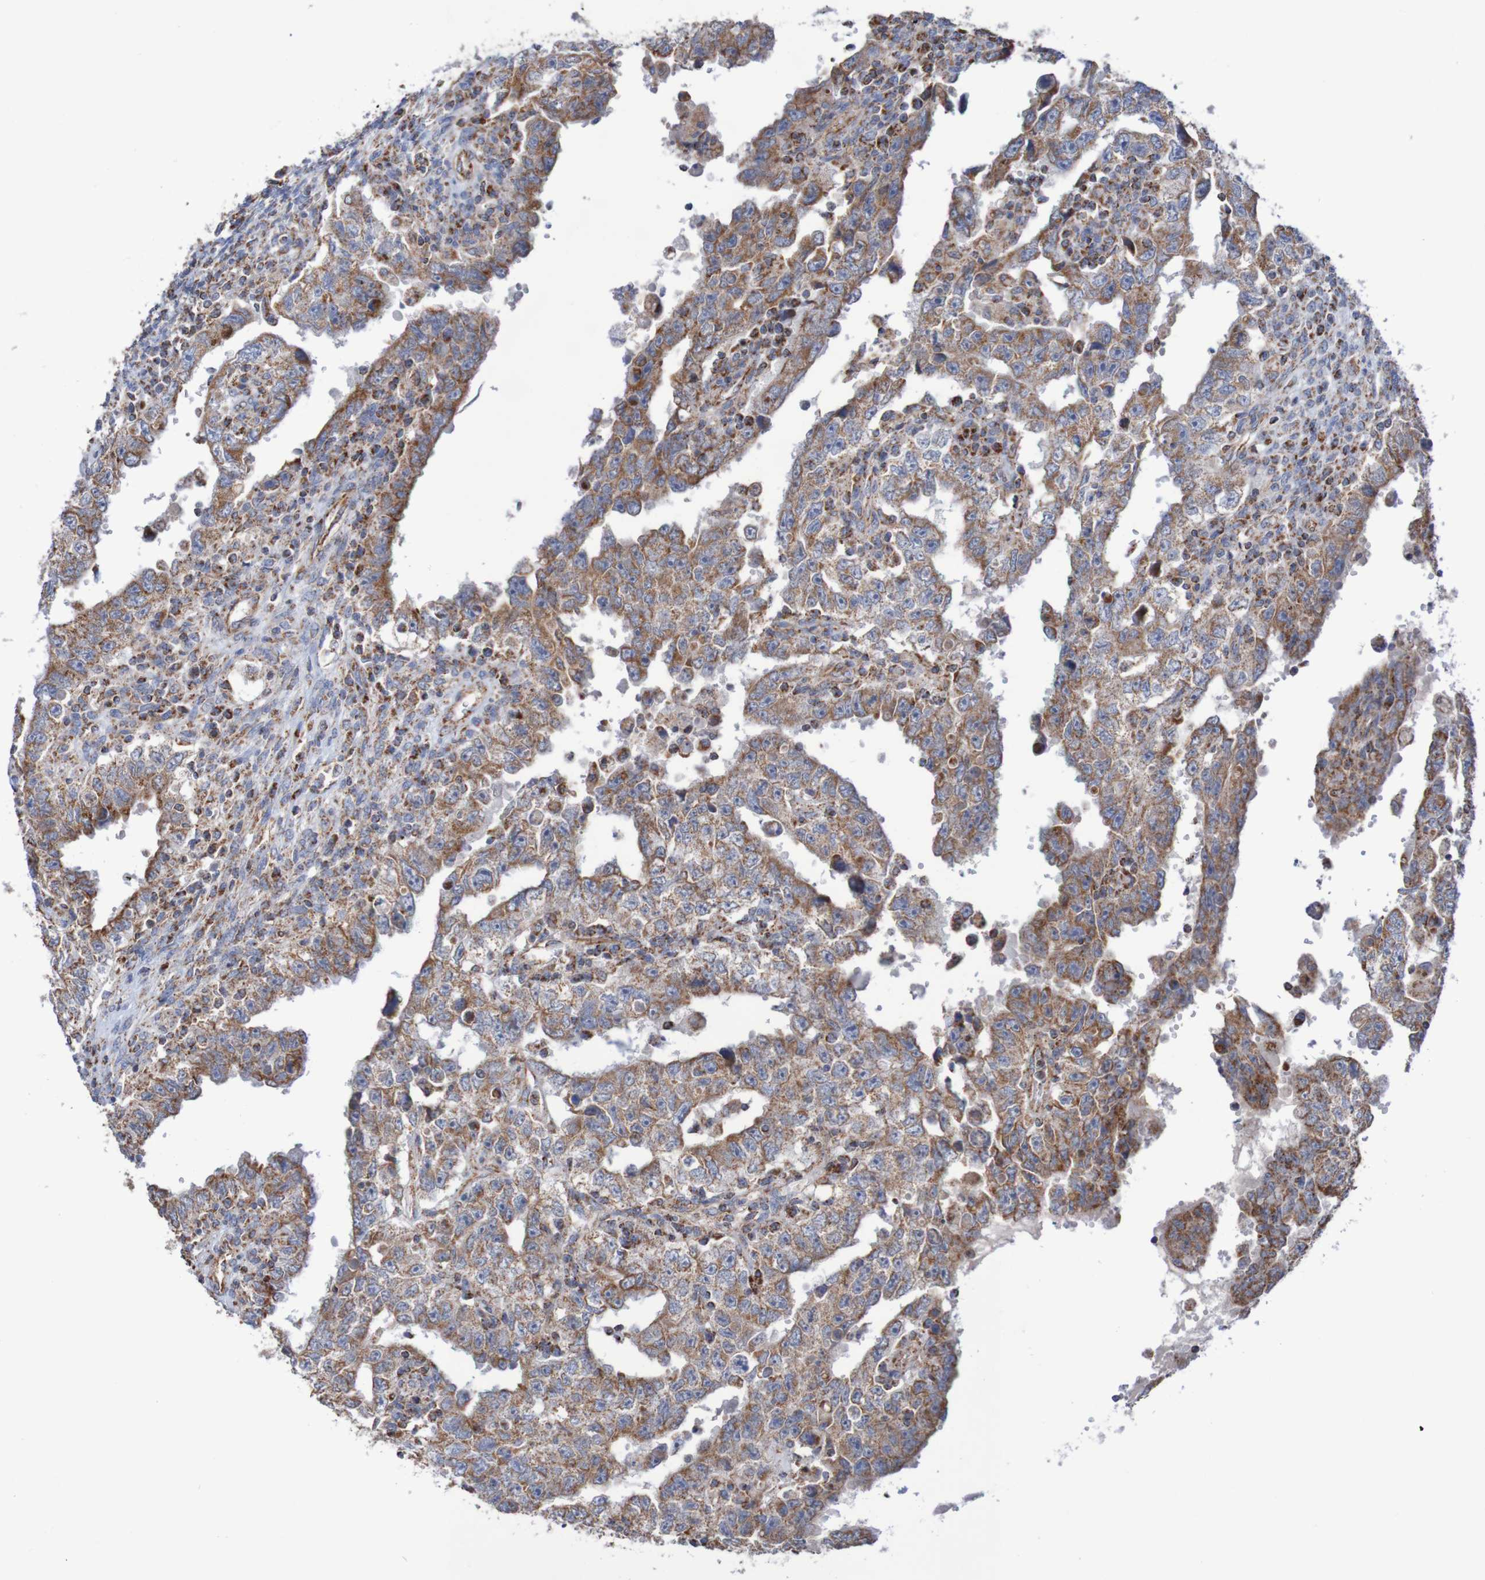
{"staining": {"intensity": "moderate", "quantity": ">75%", "location": "cytoplasmic/membranous"}, "tissue": "testis cancer", "cell_type": "Tumor cells", "image_type": "cancer", "snomed": [{"axis": "morphology", "description": "Carcinoma, Embryonal, NOS"}, {"axis": "topography", "description": "Testis"}], "caption": "Moderate cytoplasmic/membranous protein staining is identified in about >75% of tumor cells in testis cancer.", "gene": "MMEL1", "patient": {"sex": "male", "age": 26}}